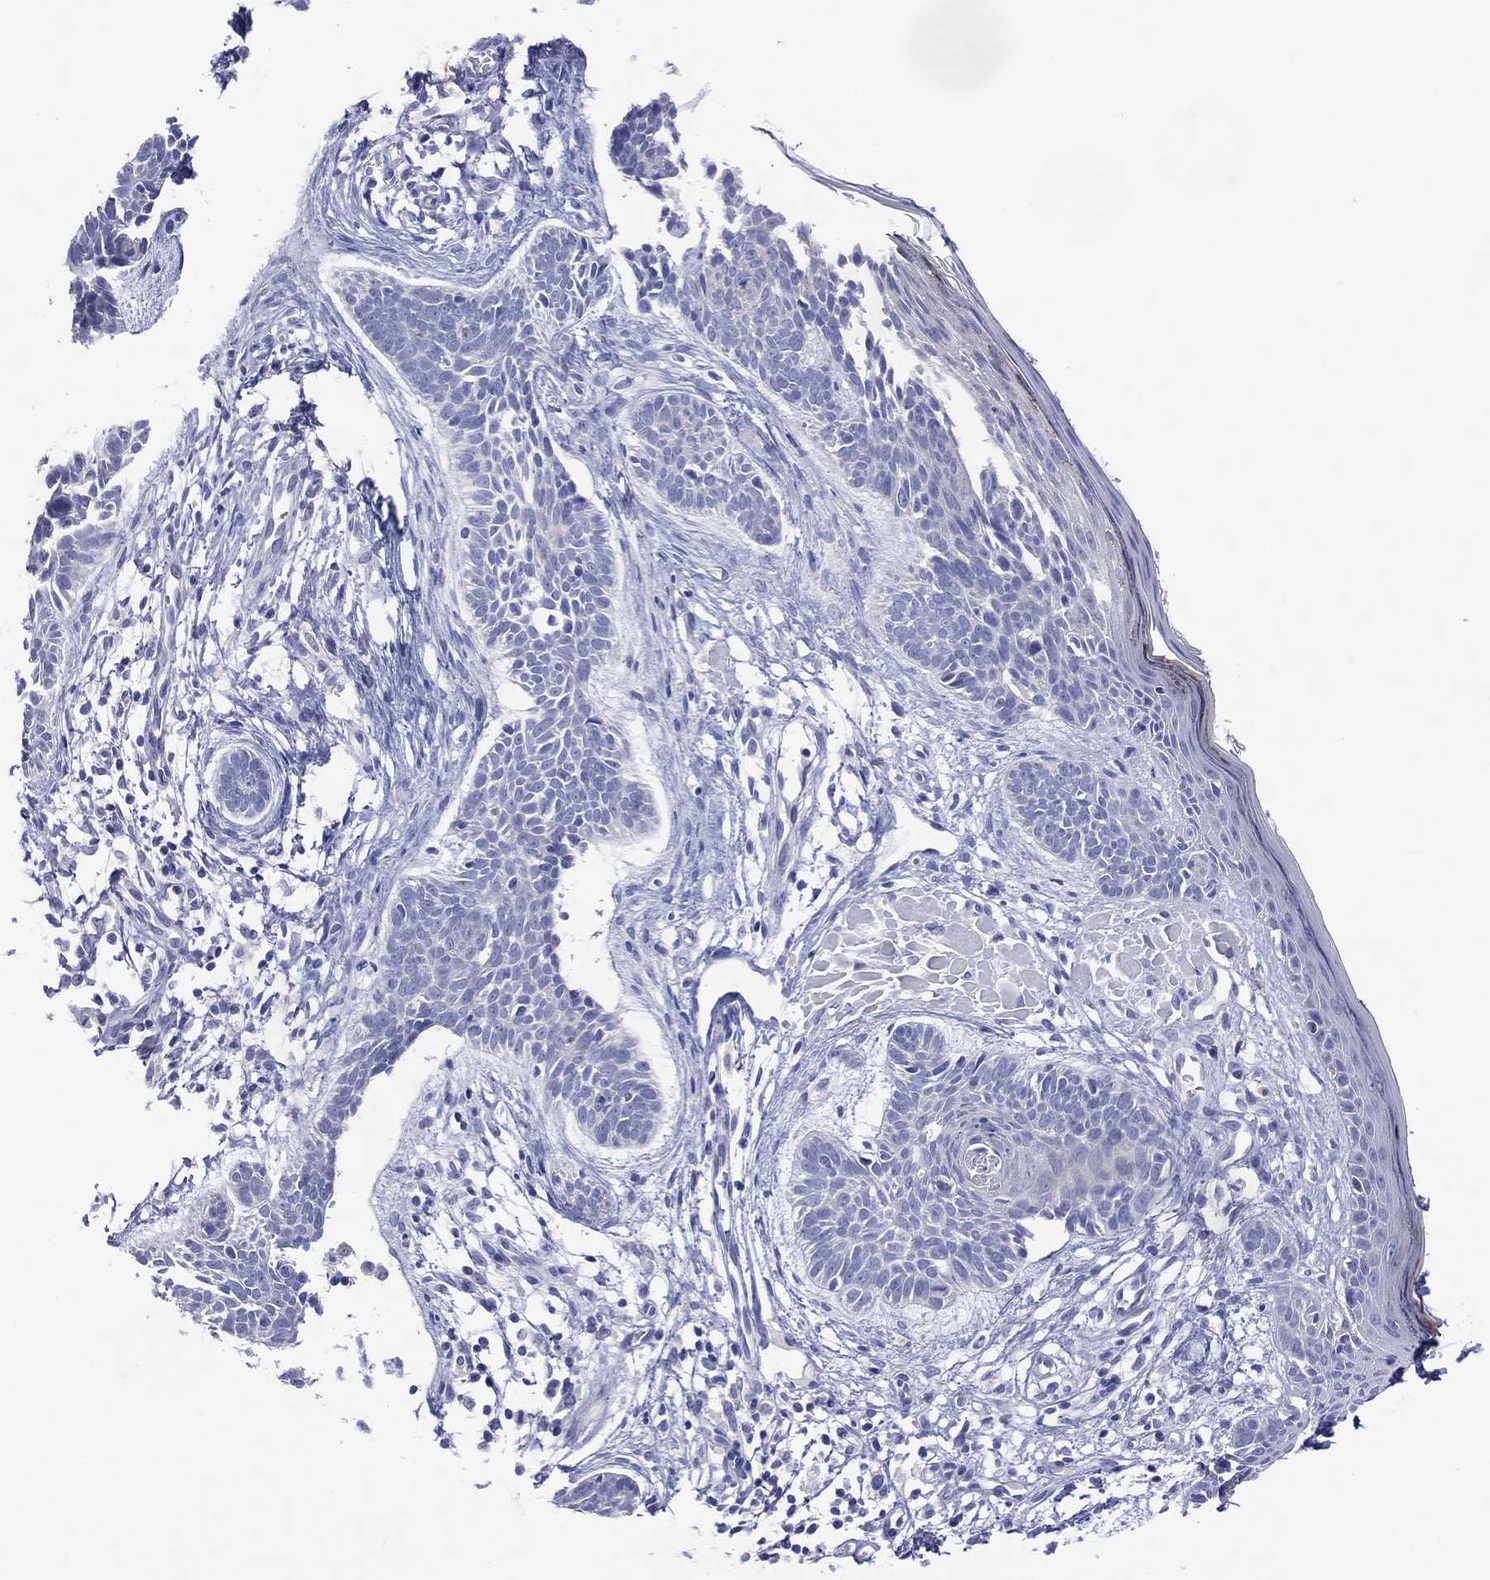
{"staining": {"intensity": "negative", "quantity": "none", "location": "none"}, "tissue": "skin cancer", "cell_type": "Tumor cells", "image_type": "cancer", "snomed": [{"axis": "morphology", "description": "Basal cell carcinoma"}, {"axis": "topography", "description": "Skin"}], "caption": "Skin cancer stained for a protein using immunohistochemistry (IHC) exhibits no staining tumor cells.", "gene": "DNAH6", "patient": {"sex": "male", "age": 85}}